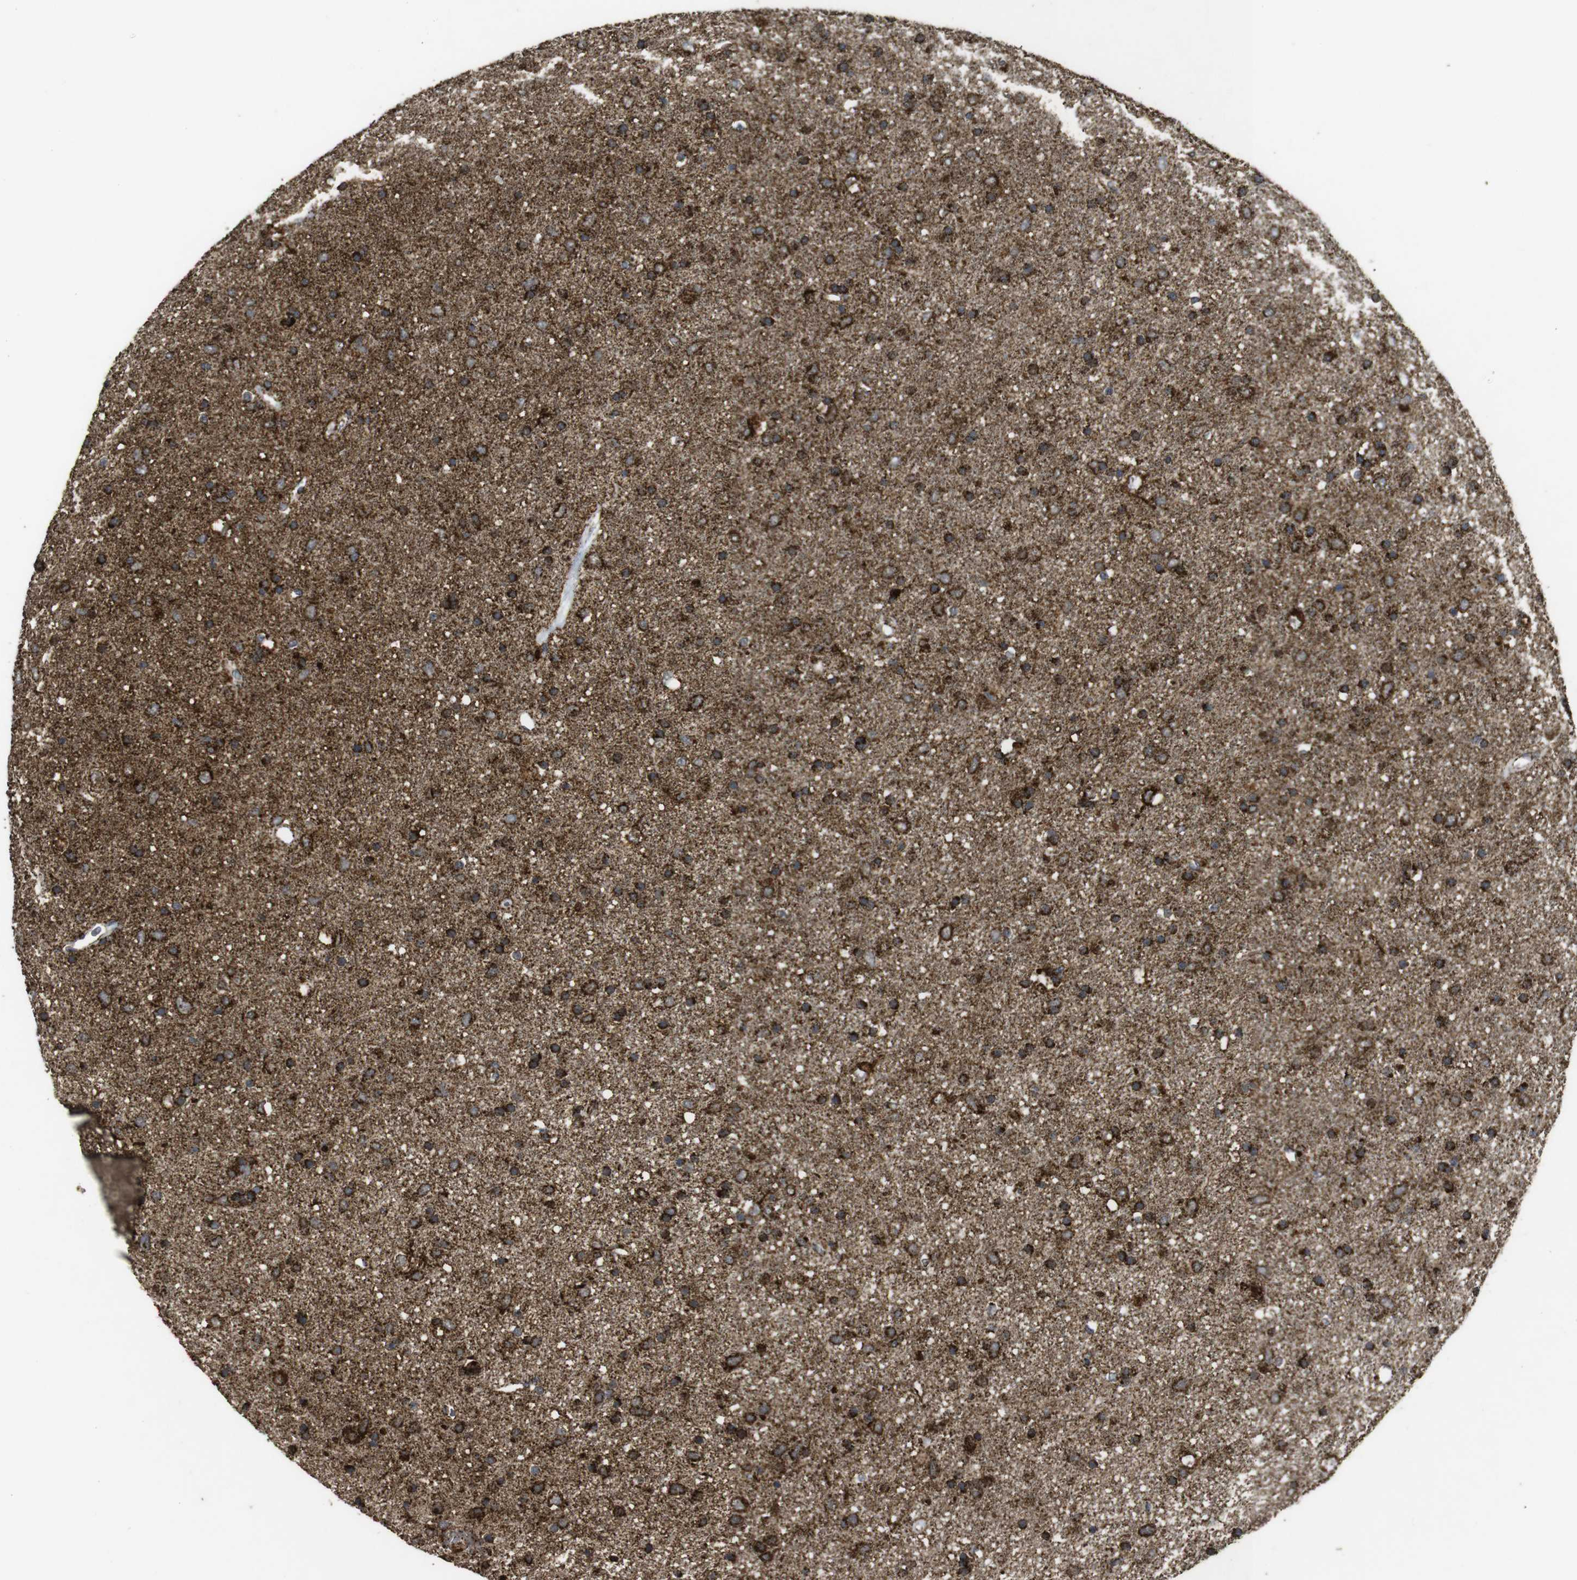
{"staining": {"intensity": "strong", "quantity": ">75%", "location": "cytoplasmic/membranous"}, "tissue": "glioma", "cell_type": "Tumor cells", "image_type": "cancer", "snomed": [{"axis": "morphology", "description": "Glioma, malignant, Low grade"}, {"axis": "topography", "description": "Brain"}], "caption": "Brown immunohistochemical staining in human malignant glioma (low-grade) displays strong cytoplasmic/membranous staining in approximately >75% of tumor cells.", "gene": "ATP5F1A", "patient": {"sex": "male", "age": 77}}